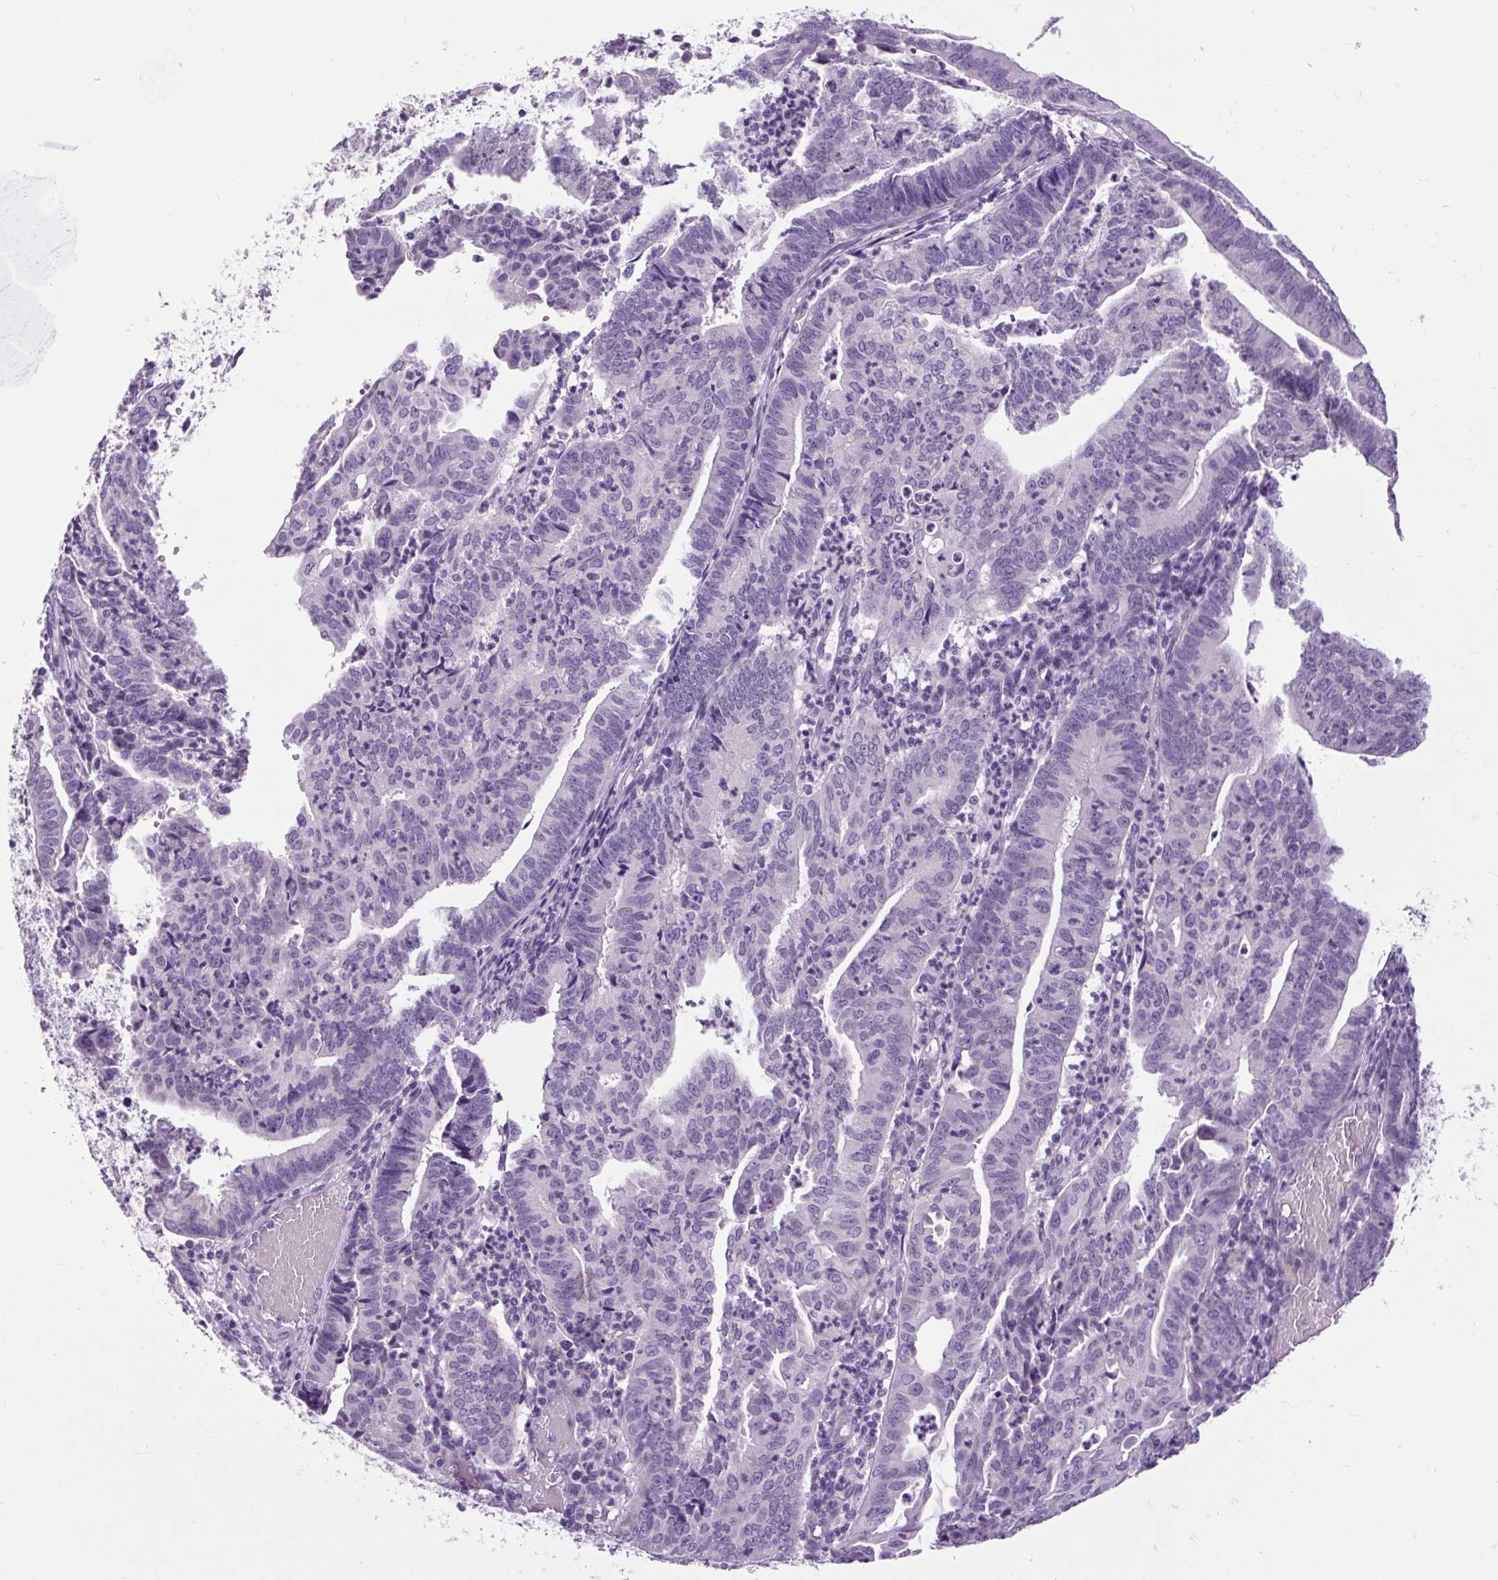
{"staining": {"intensity": "negative", "quantity": "none", "location": "none"}, "tissue": "endometrial cancer", "cell_type": "Tumor cells", "image_type": "cancer", "snomed": [{"axis": "morphology", "description": "Adenocarcinoma, NOS"}, {"axis": "topography", "description": "Endometrium"}], "caption": "Adenocarcinoma (endometrial) was stained to show a protein in brown. There is no significant positivity in tumor cells.", "gene": "FABP7", "patient": {"sex": "female", "age": 60}}